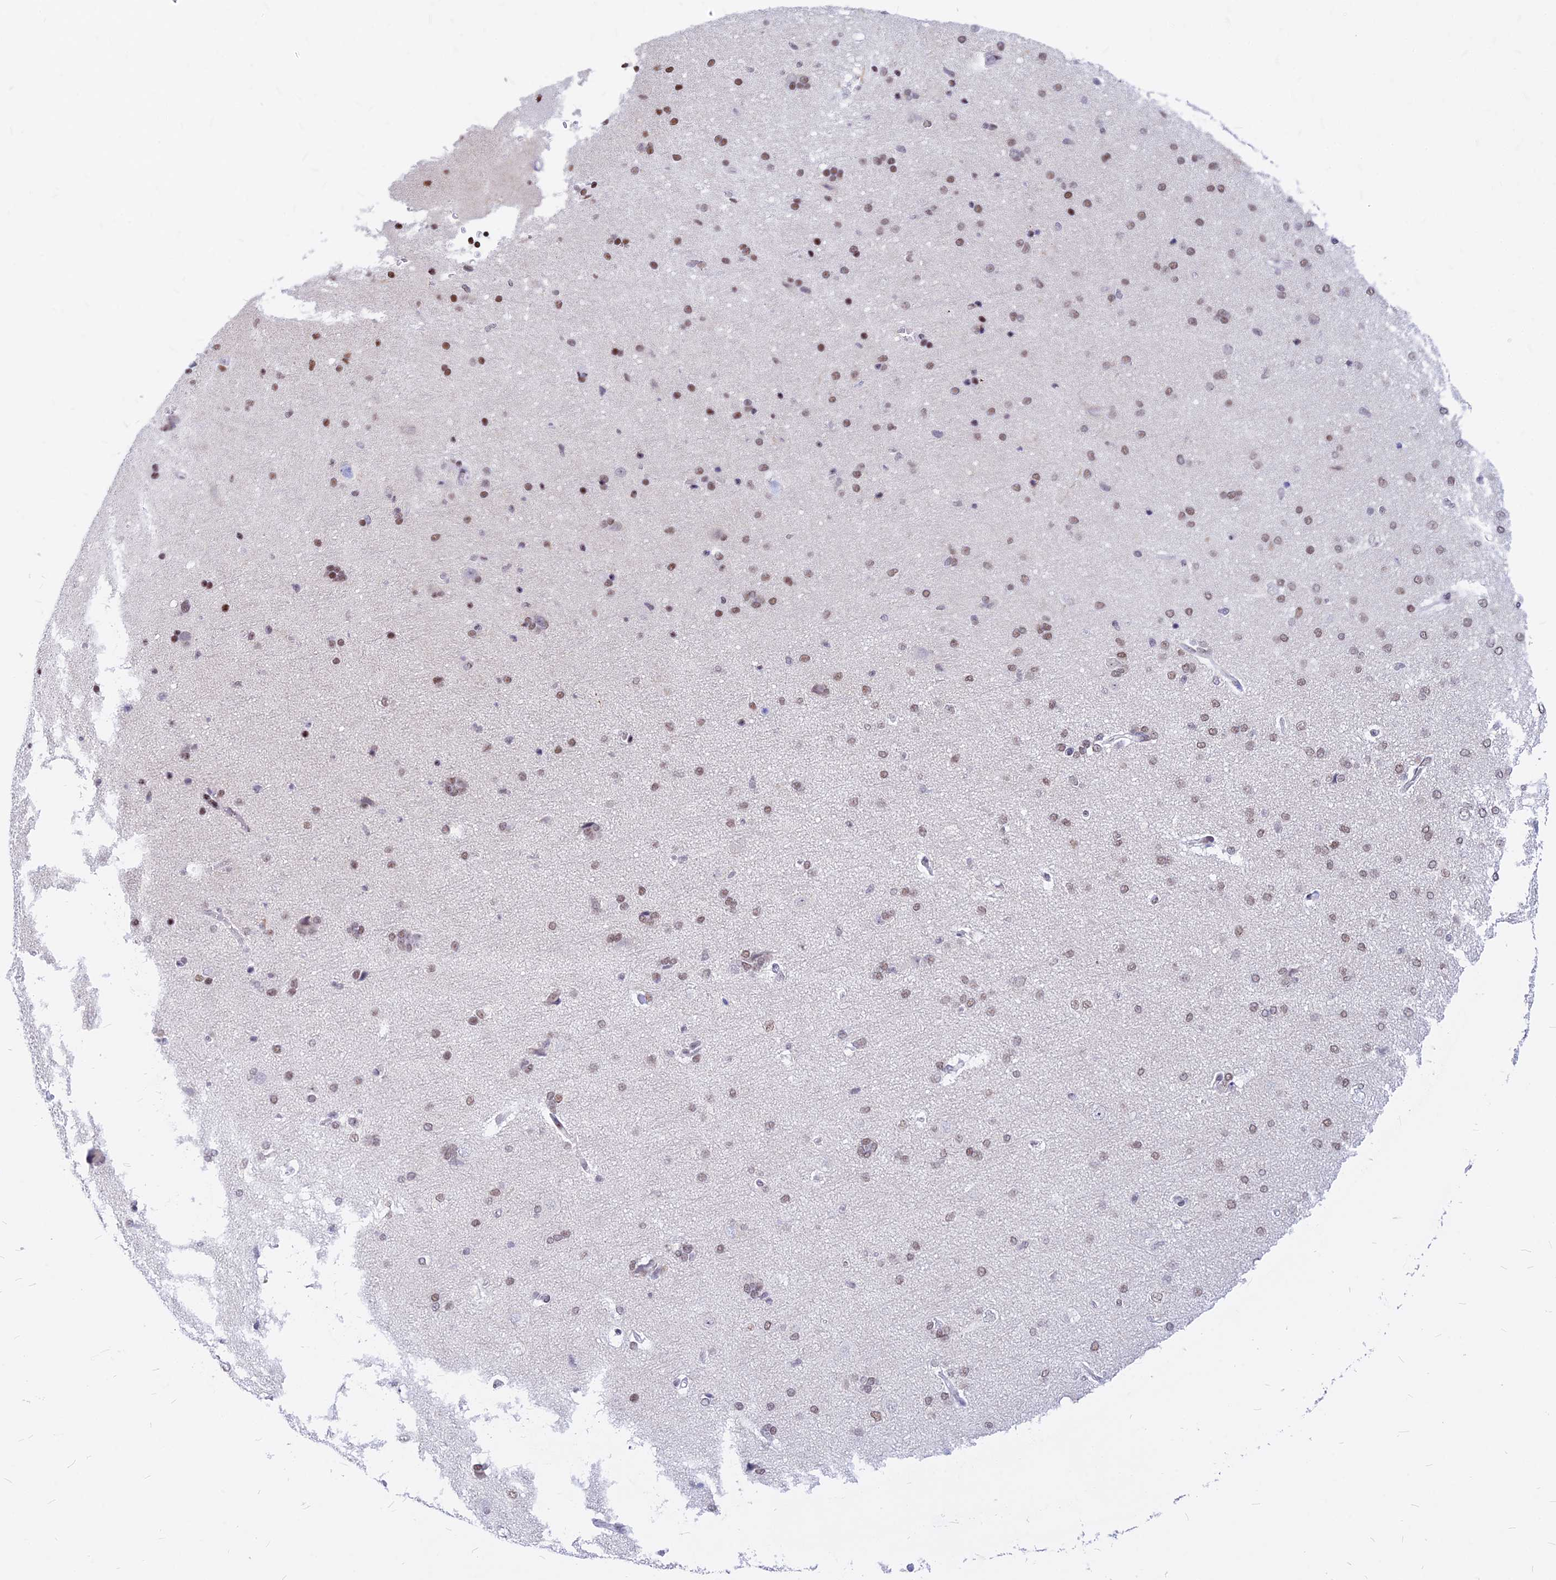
{"staining": {"intensity": "weak", "quantity": ">75%", "location": "nuclear"}, "tissue": "cerebral cortex", "cell_type": "Endothelial cells", "image_type": "normal", "snomed": [{"axis": "morphology", "description": "Normal tissue, NOS"}, {"axis": "topography", "description": "Cerebral cortex"}], "caption": "Cerebral cortex stained with DAB immunohistochemistry exhibits low levels of weak nuclear staining in approximately >75% of endothelial cells. The staining is performed using DAB (3,3'-diaminobenzidine) brown chromogen to label protein expression. The nuclei are counter-stained blue using hematoxylin.", "gene": "KCTD13", "patient": {"sex": "male", "age": 62}}